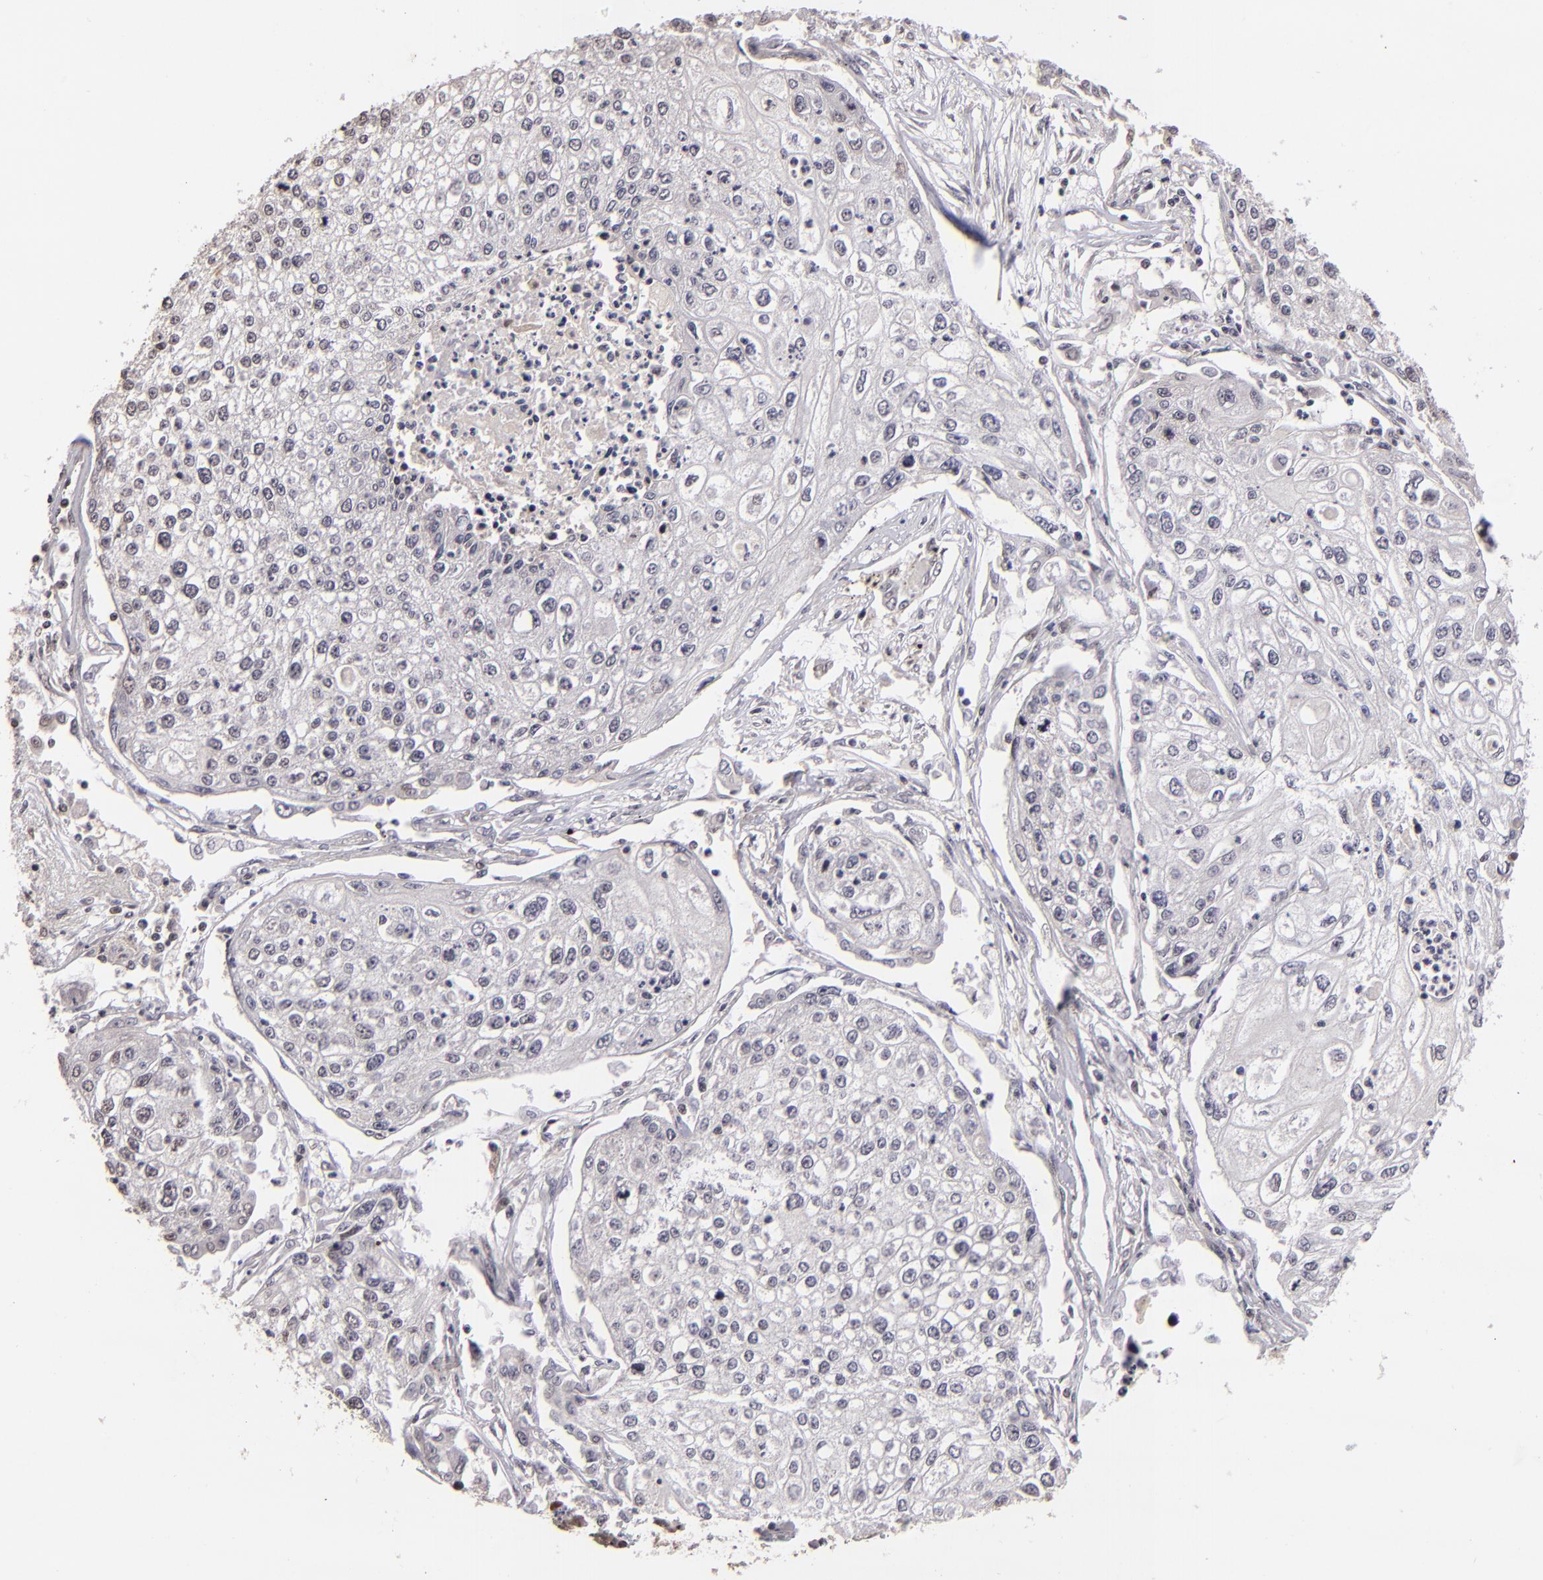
{"staining": {"intensity": "weak", "quantity": "<25%", "location": "nuclear"}, "tissue": "lung cancer", "cell_type": "Tumor cells", "image_type": "cancer", "snomed": [{"axis": "morphology", "description": "Squamous cell carcinoma, NOS"}, {"axis": "topography", "description": "Lung"}], "caption": "High magnification brightfield microscopy of lung cancer stained with DAB (brown) and counterstained with hematoxylin (blue): tumor cells show no significant expression.", "gene": "RARB", "patient": {"sex": "male", "age": 75}}